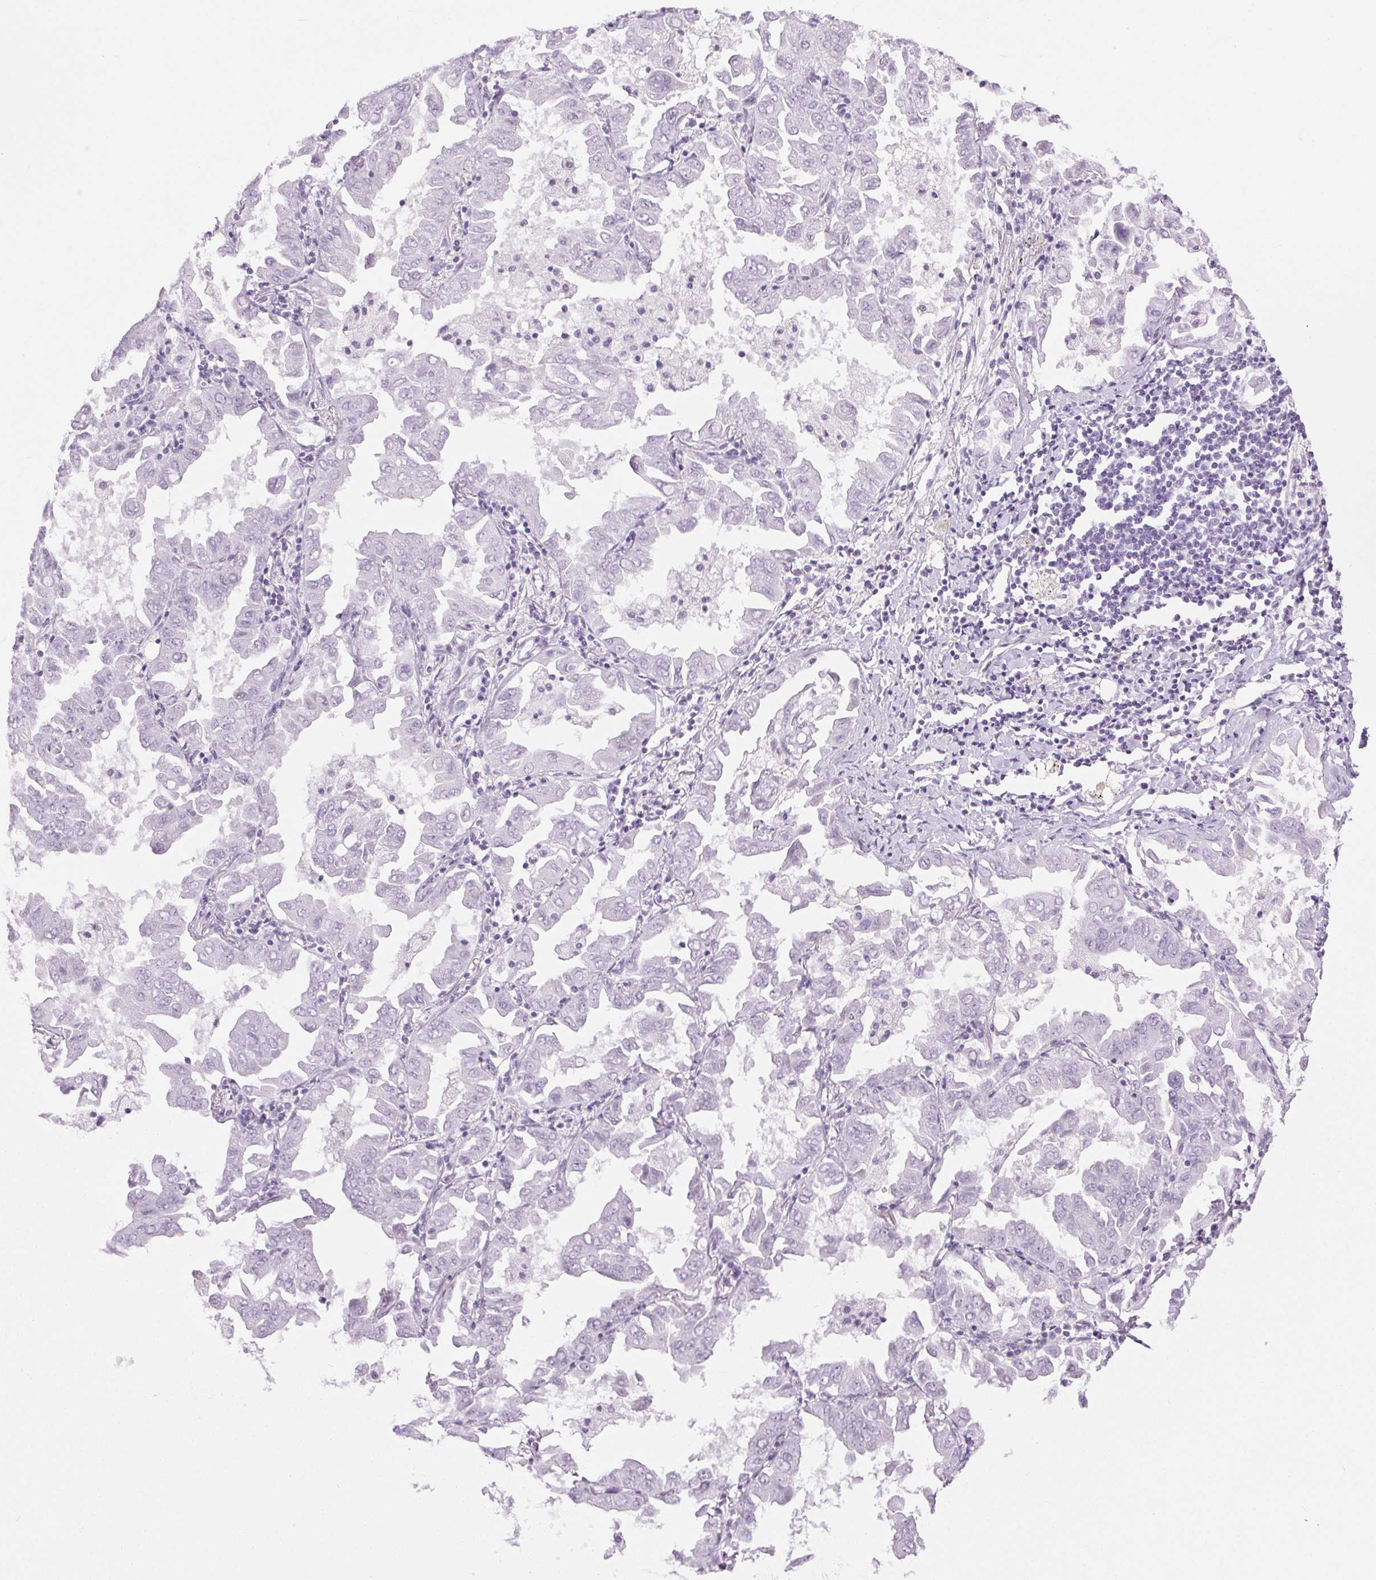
{"staining": {"intensity": "negative", "quantity": "none", "location": "none"}, "tissue": "lung cancer", "cell_type": "Tumor cells", "image_type": "cancer", "snomed": [{"axis": "morphology", "description": "Adenocarcinoma, NOS"}, {"axis": "topography", "description": "Lung"}], "caption": "IHC micrograph of human adenocarcinoma (lung) stained for a protein (brown), which shows no expression in tumor cells.", "gene": "BEND2", "patient": {"sex": "male", "age": 64}}